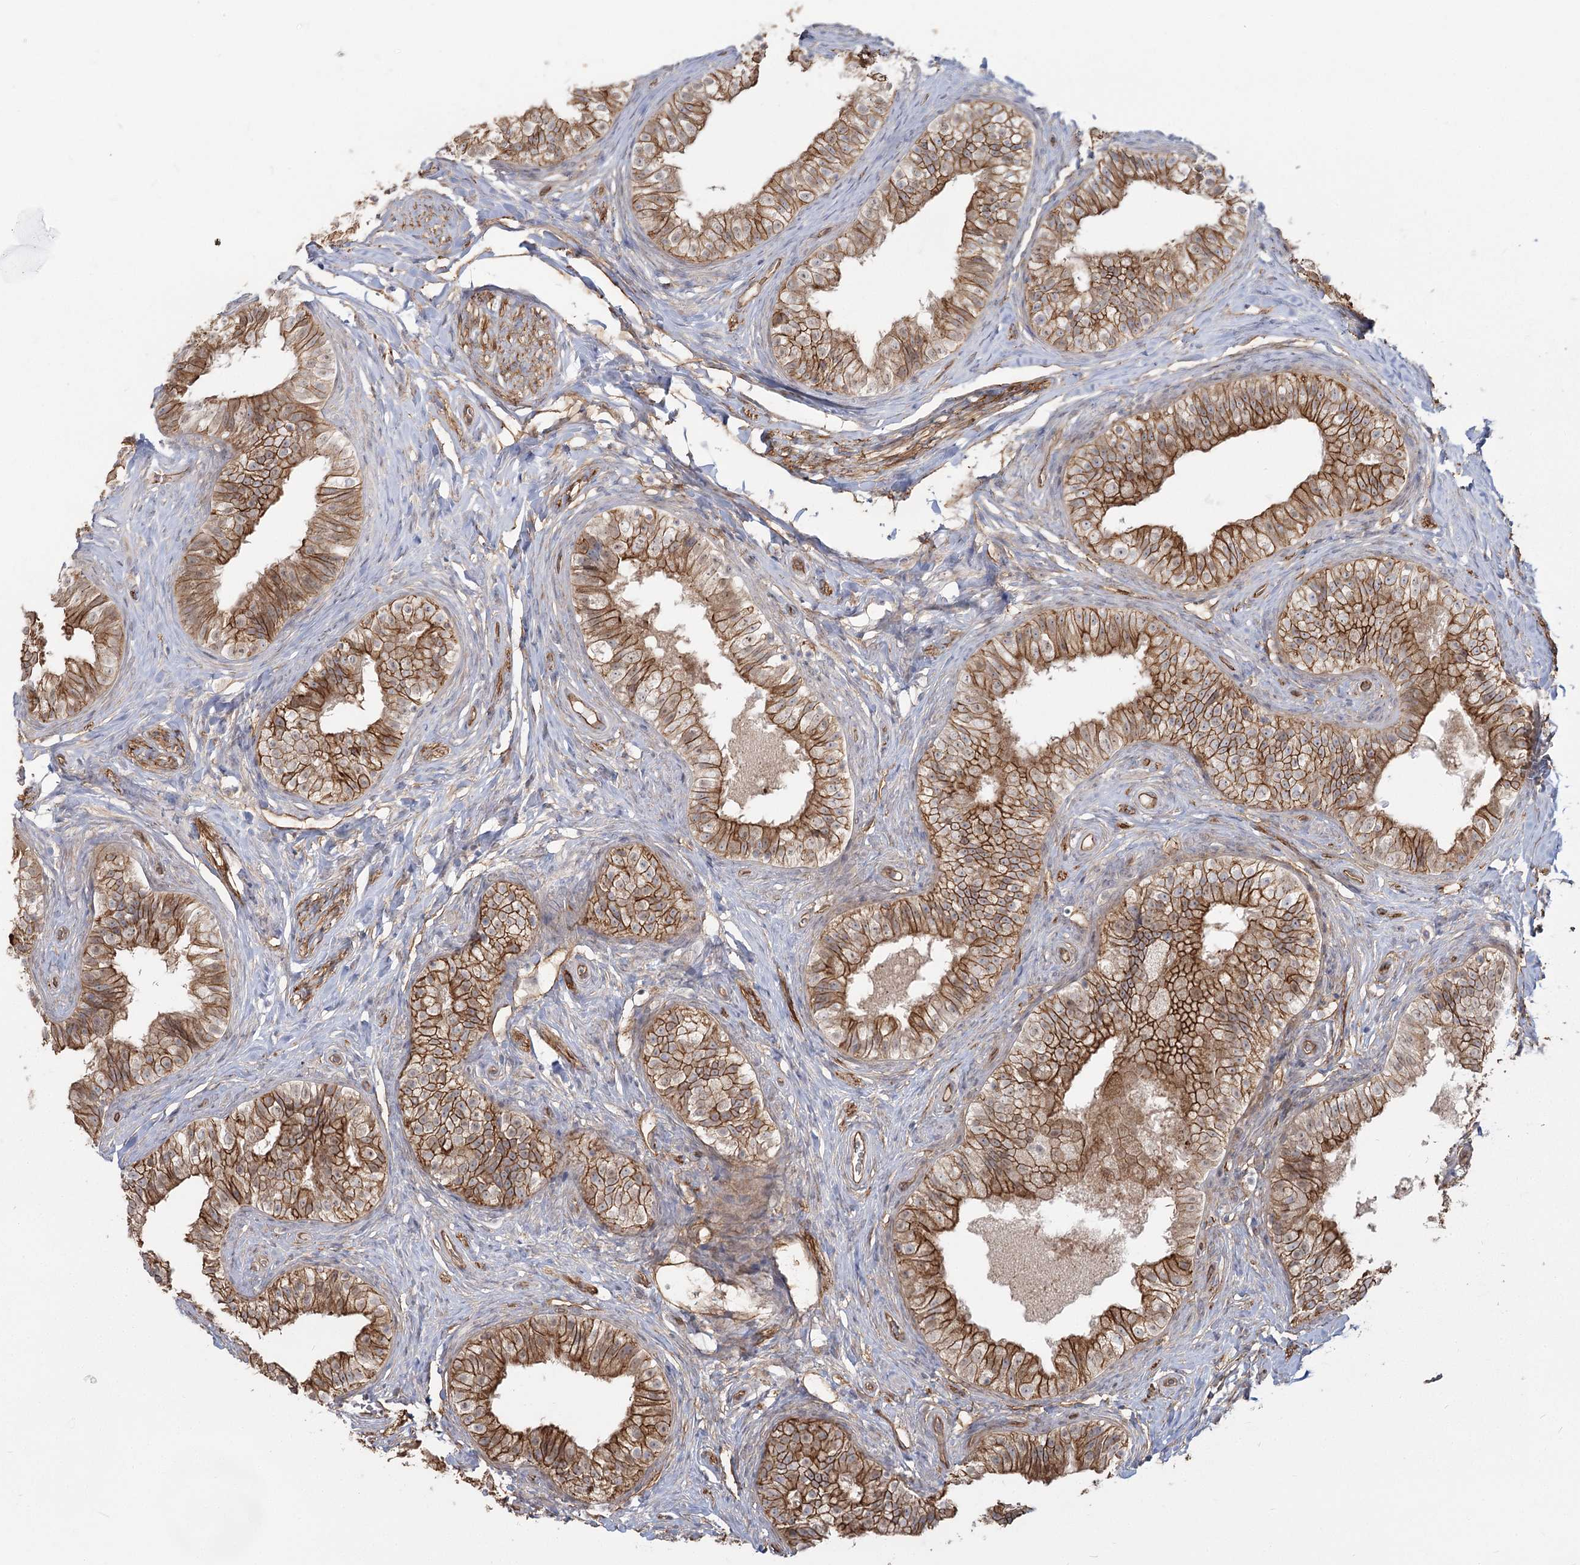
{"staining": {"intensity": "moderate", "quantity": ">75%", "location": "cytoplasmic/membranous"}, "tissue": "epididymis", "cell_type": "Glandular cells", "image_type": "normal", "snomed": [{"axis": "morphology", "description": "Normal tissue, NOS"}, {"axis": "topography", "description": "Epididymis"}], "caption": "High-magnification brightfield microscopy of normal epididymis stained with DAB (brown) and counterstained with hematoxylin (blue). glandular cells exhibit moderate cytoplasmic/membranous expression is identified in about>75% of cells. (DAB = brown stain, brightfield microscopy at high magnification).", "gene": "RPP14", "patient": {"sex": "male", "age": 49}}